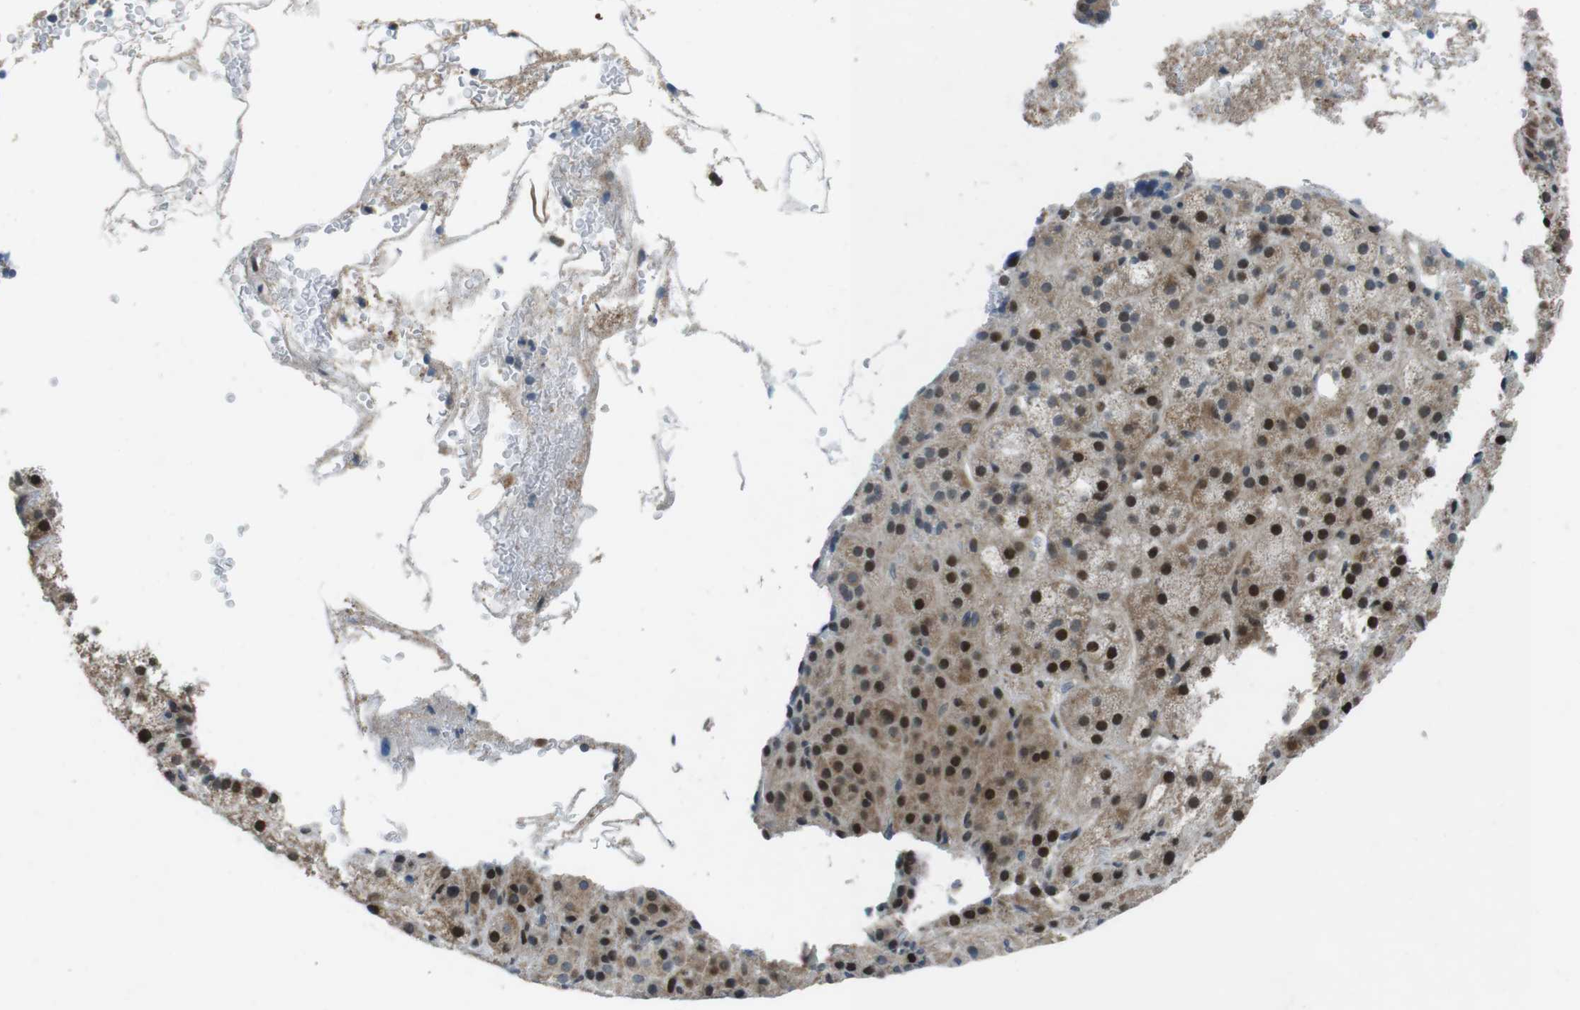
{"staining": {"intensity": "moderate", "quantity": "25%-75%", "location": "cytoplasmic/membranous,nuclear"}, "tissue": "adrenal gland", "cell_type": "Glandular cells", "image_type": "normal", "snomed": [{"axis": "morphology", "description": "Normal tissue, NOS"}, {"axis": "topography", "description": "Adrenal gland"}], "caption": "The photomicrograph reveals immunohistochemical staining of normal adrenal gland. There is moderate cytoplasmic/membranous,nuclear expression is appreciated in about 25%-75% of glandular cells.", "gene": "PBRM1", "patient": {"sex": "female", "age": 57}}